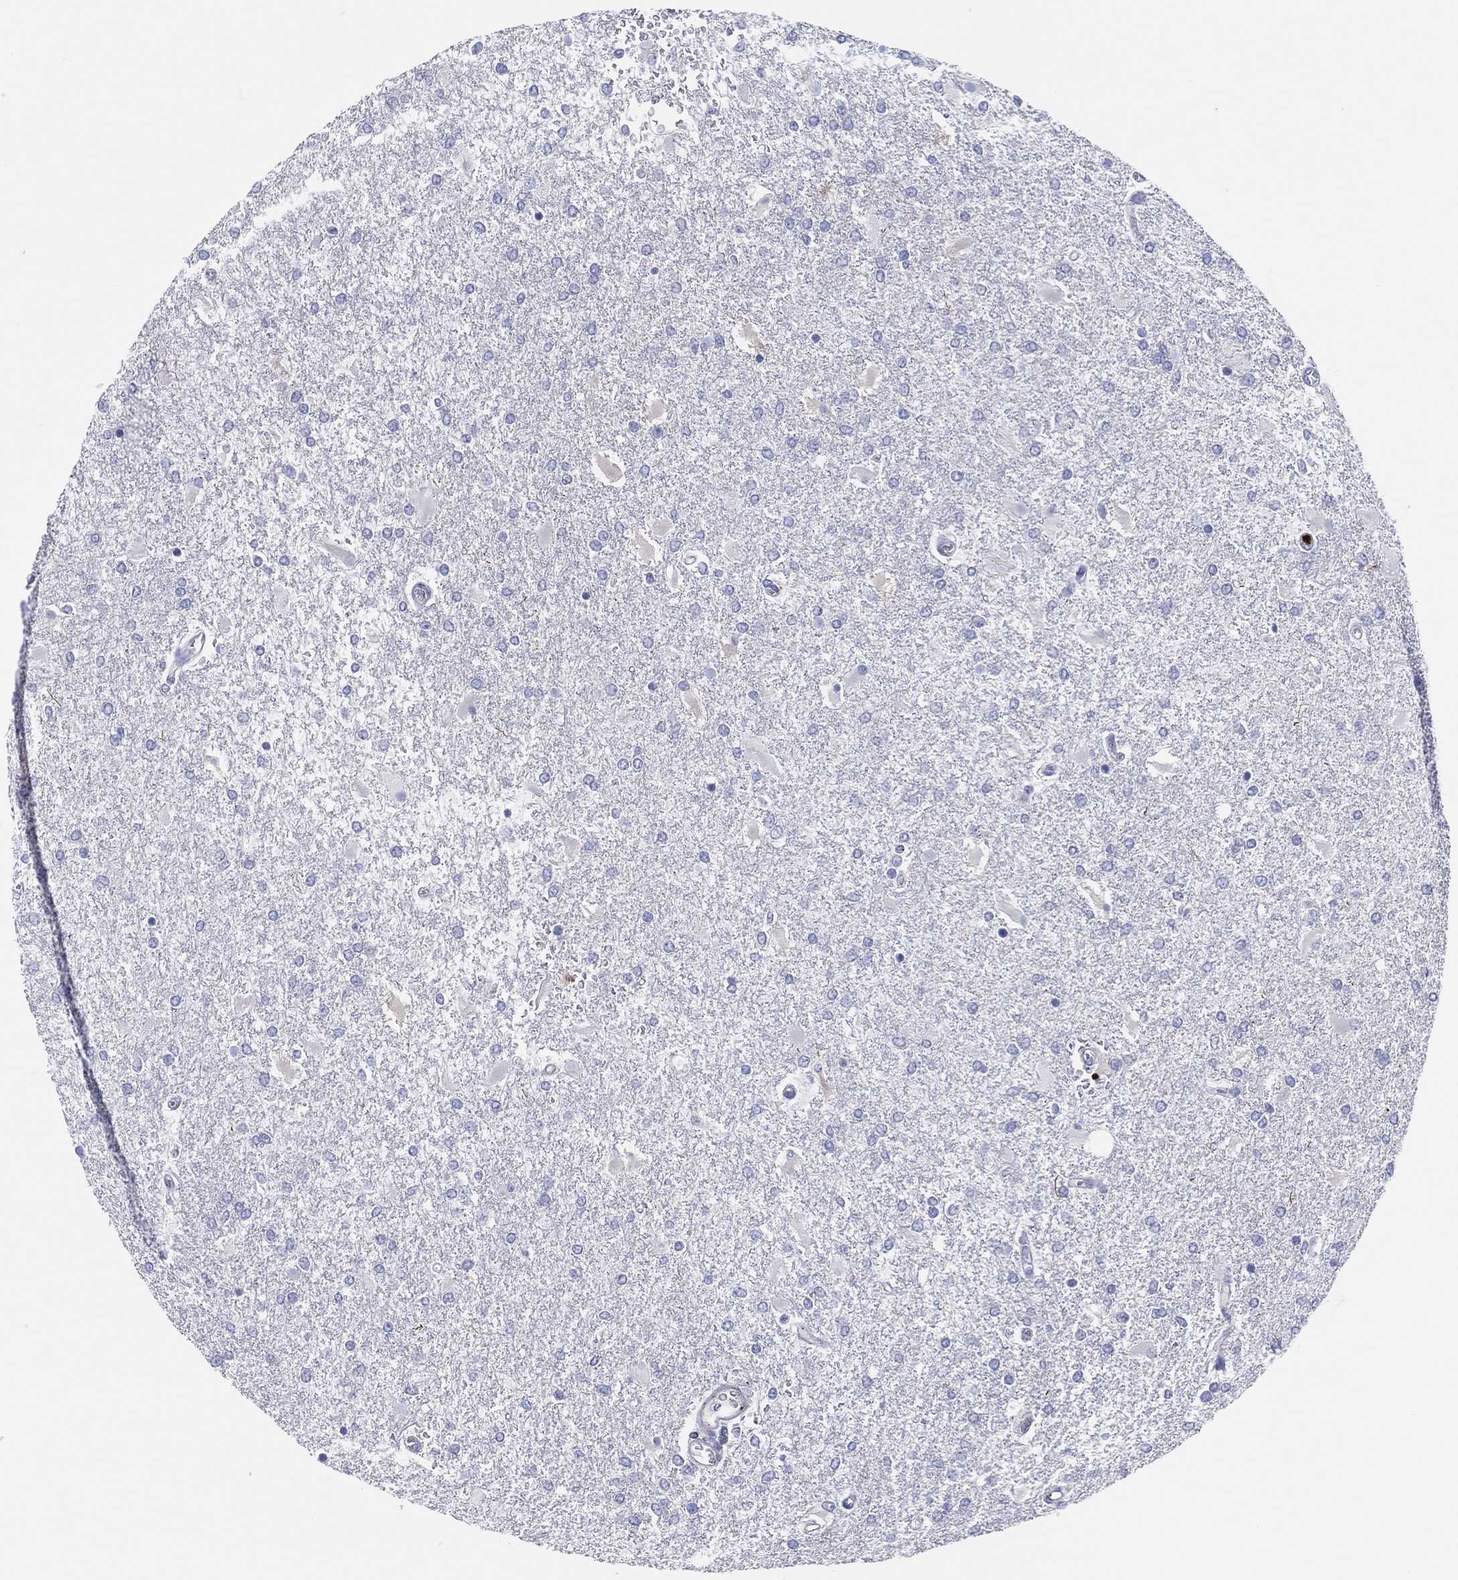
{"staining": {"intensity": "negative", "quantity": "none", "location": "none"}, "tissue": "glioma", "cell_type": "Tumor cells", "image_type": "cancer", "snomed": [{"axis": "morphology", "description": "Glioma, malignant, High grade"}, {"axis": "topography", "description": "Cerebral cortex"}], "caption": "Protein analysis of malignant glioma (high-grade) displays no significant positivity in tumor cells.", "gene": "PLAC8", "patient": {"sex": "male", "age": 79}}